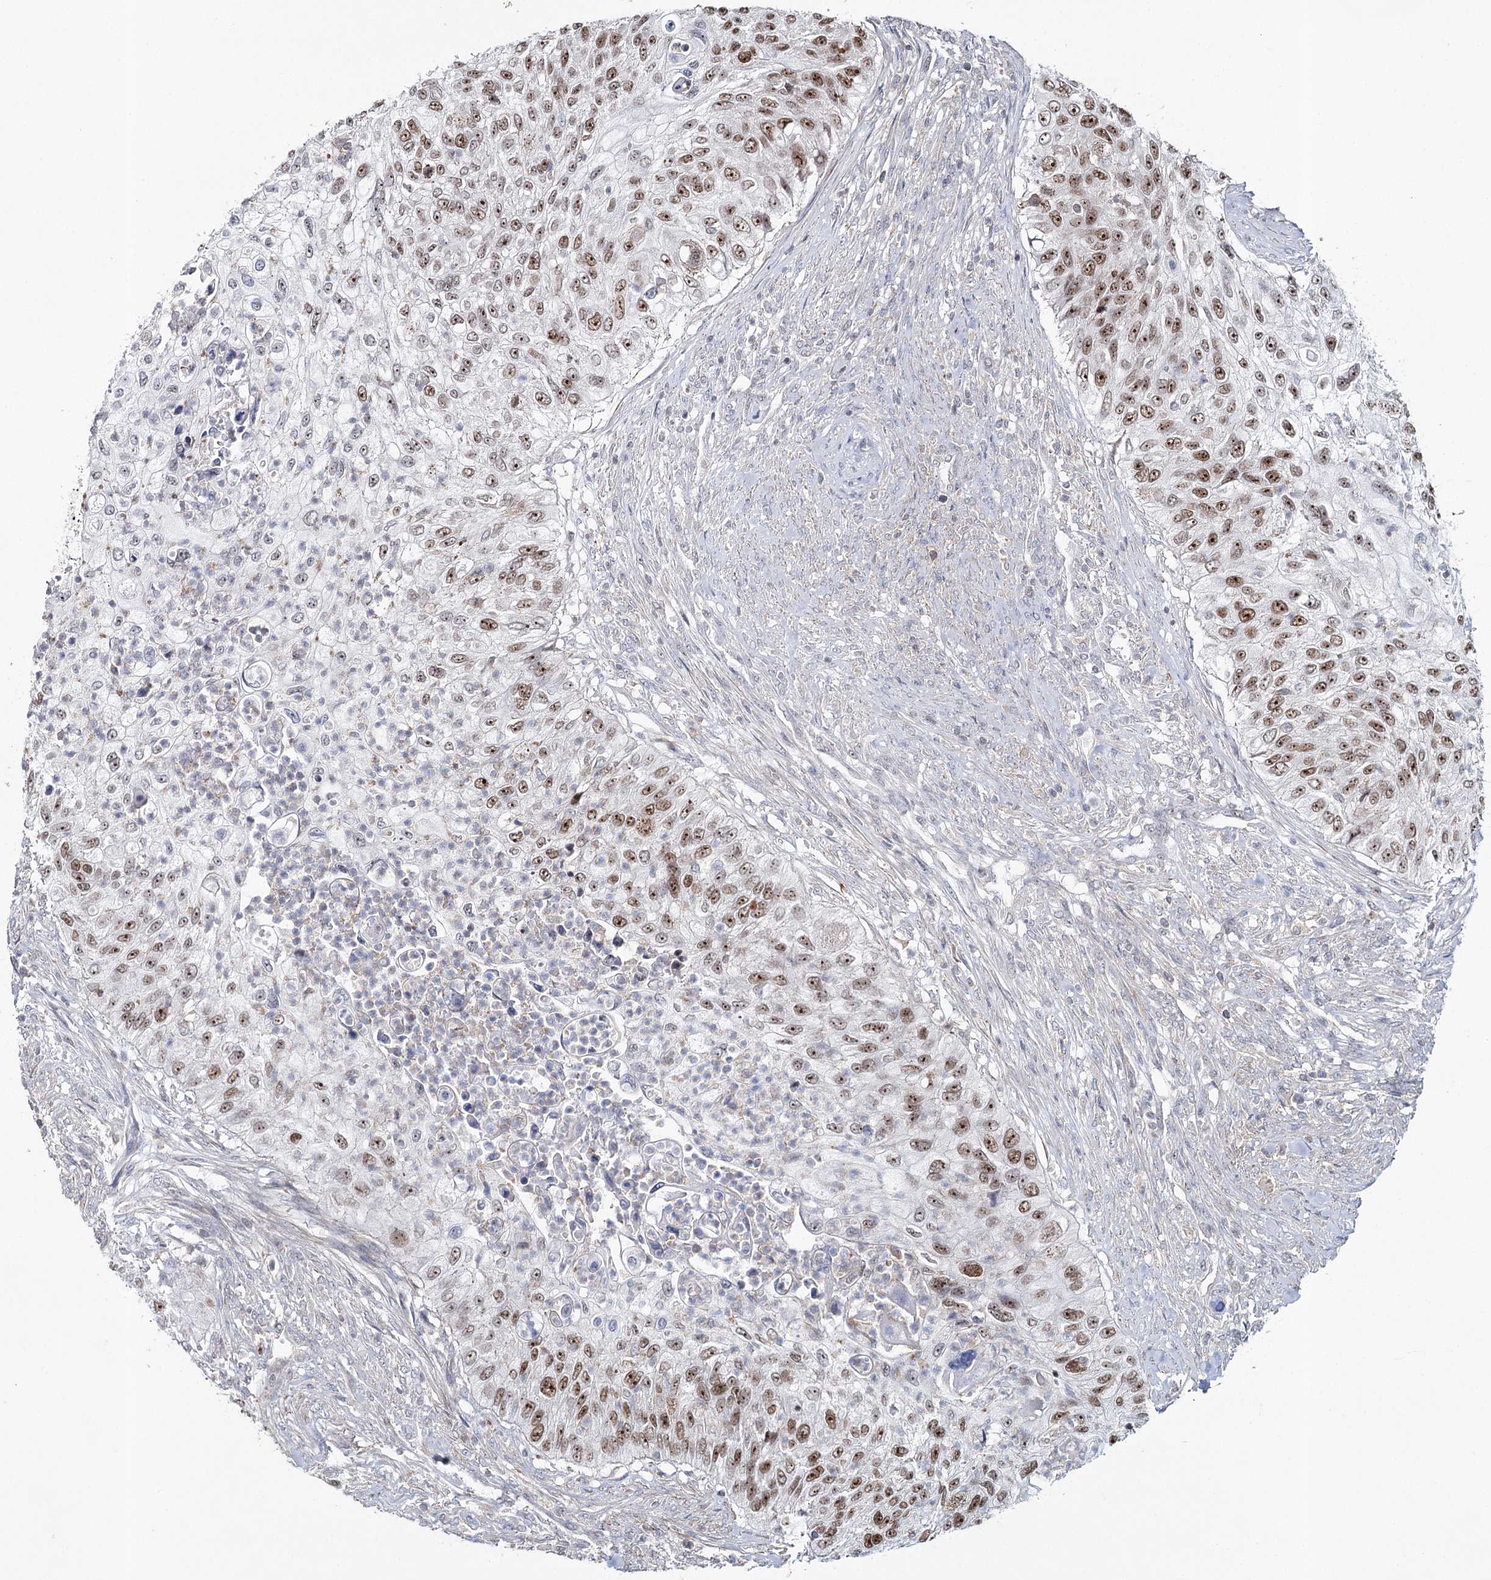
{"staining": {"intensity": "moderate", "quantity": ">75%", "location": "nuclear"}, "tissue": "urothelial cancer", "cell_type": "Tumor cells", "image_type": "cancer", "snomed": [{"axis": "morphology", "description": "Urothelial carcinoma, High grade"}, {"axis": "topography", "description": "Urinary bladder"}], "caption": "Protein analysis of urothelial carcinoma (high-grade) tissue exhibits moderate nuclear positivity in approximately >75% of tumor cells.", "gene": "ZC3H8", "patient": {"sex": "female", "age": 60}}